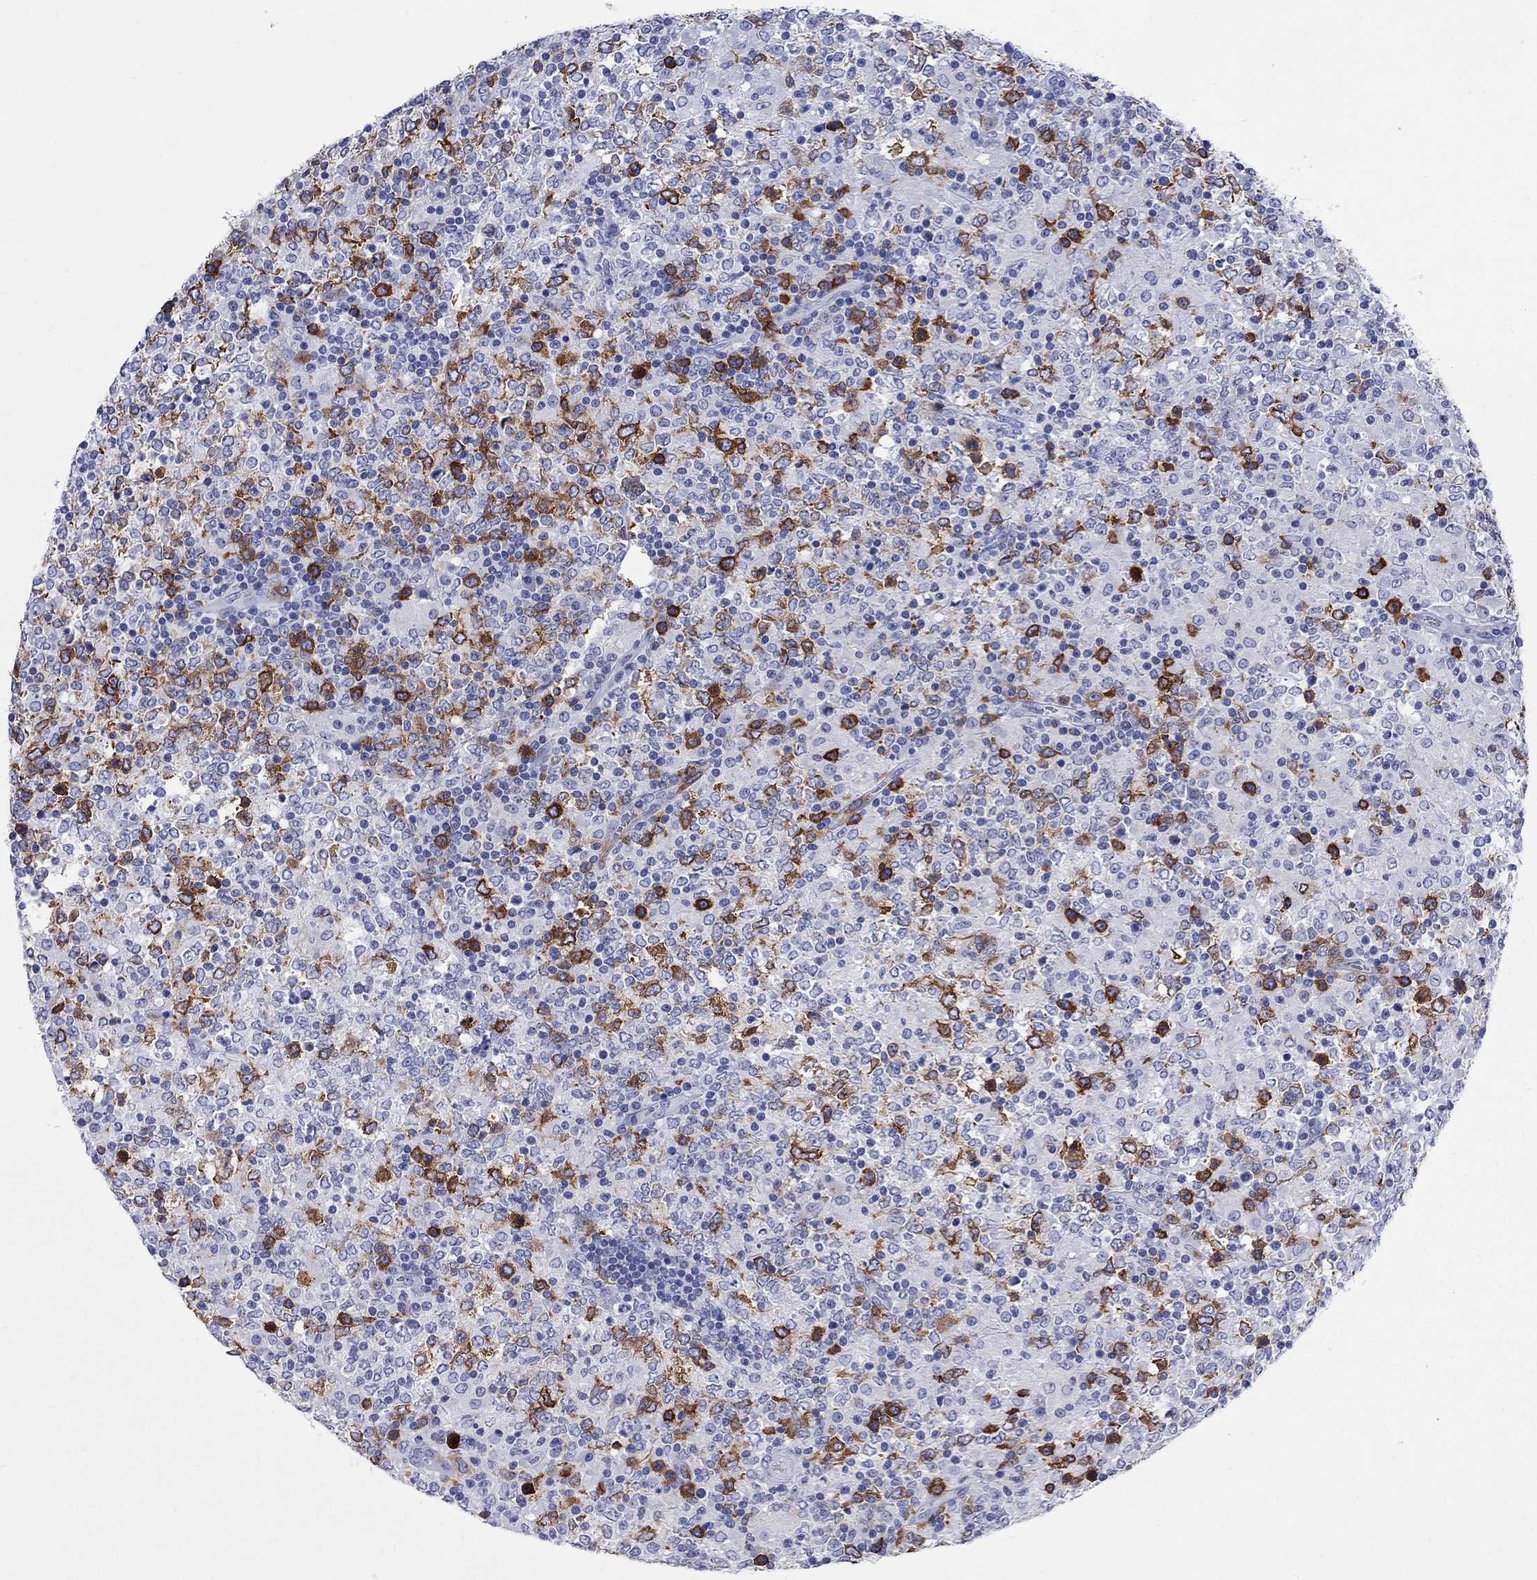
{"staining": {"intensity": "strong", "quantity": "<25%", "location": "cytoplasmic/membranous"}, "tissue": "lymphoma", "cell_type": "Tumor cells", "image_type": "cancer", "snomed": [{"axis": "morphology", "description": "Malignant lymphoma, non-Hodgkin's type, High grade"}, {"axis": "topography", "description": "Lymph node"}], "caption": "High-grade malignant lymphoma, non-Hodgkin's type tissue shows strong cytoplasmic/membranous expression in about <25% of tumor cells, visualized by immunohistochemistry. Nuclei are stained in blue.", "gene": "TACC3", "patient": {"sex": "female", "age": 84}}